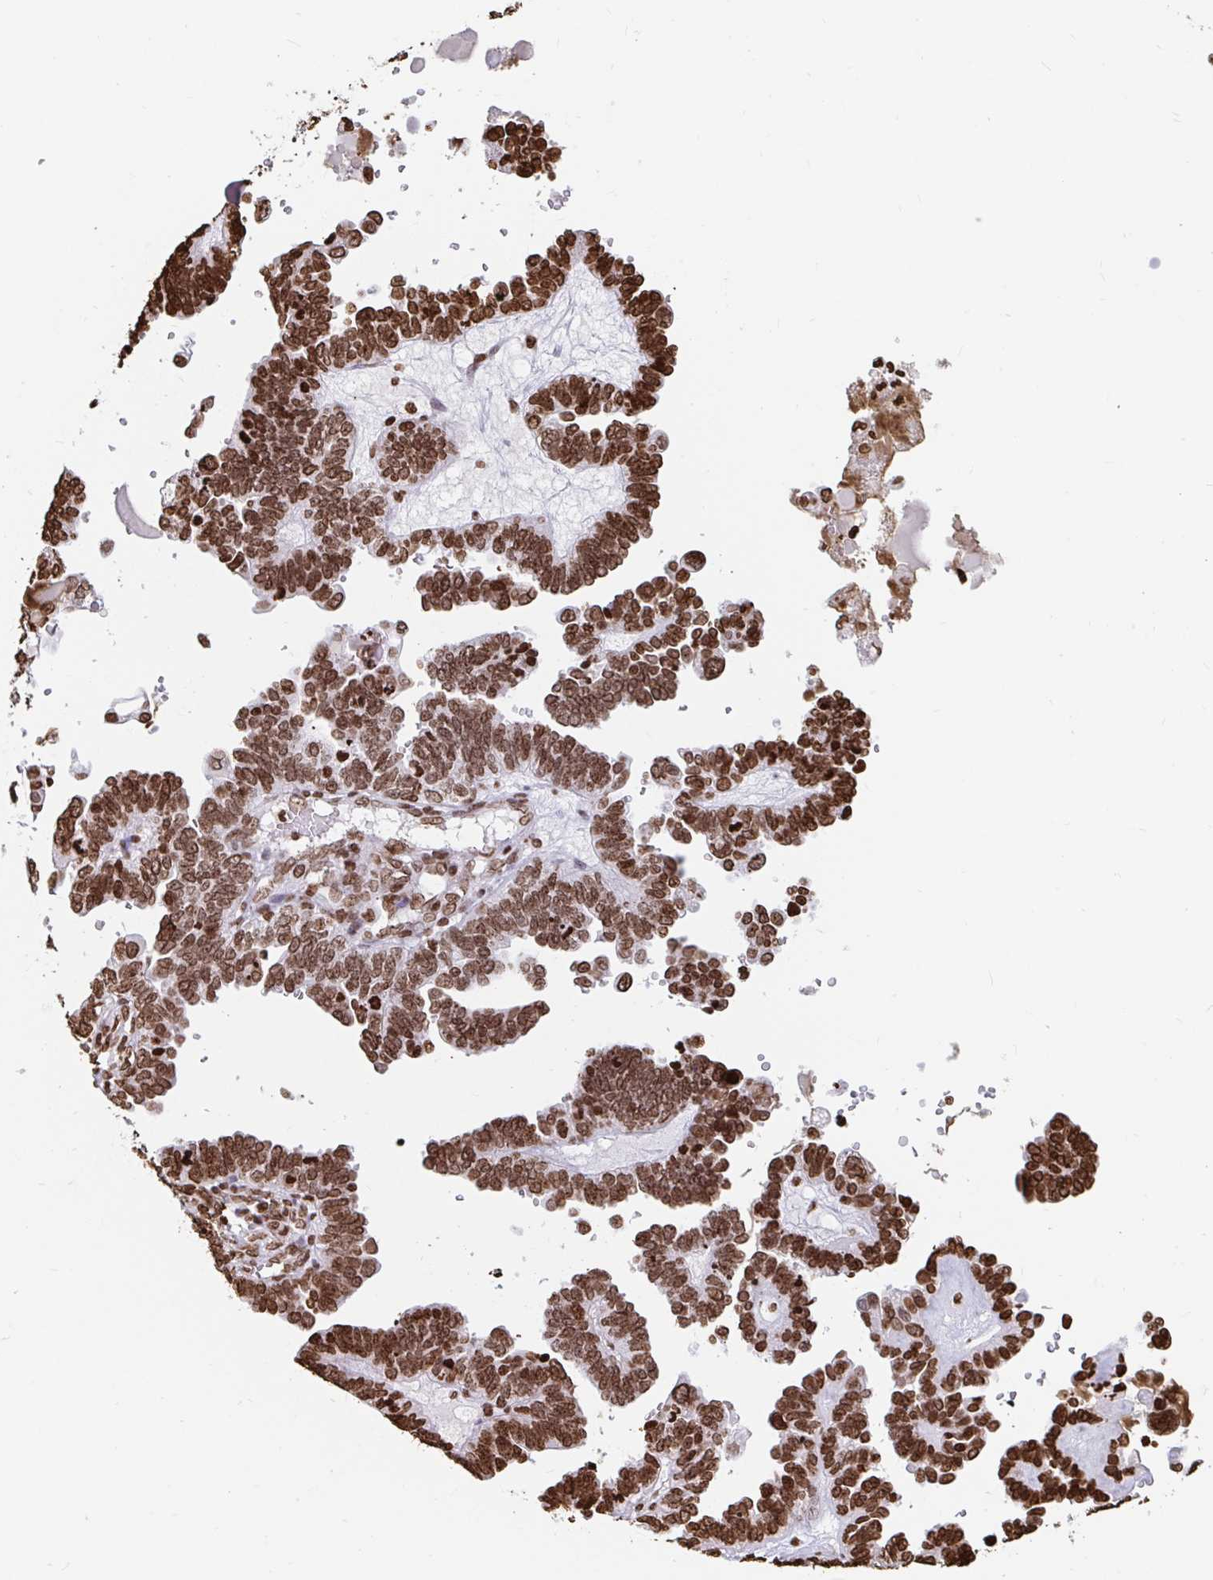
{"staining": {"intensity": "strong", "quantity": ">75%", "location": "nuclear"}, "tissue": "ovarian cancer", "cell_type": "Tumor cells", "image_type": "cancer", "snomed": [{"axis": "morphology", "description": "Cystadenocarcinoma, serous, NOS"}, {"axis": "topography", "description": "Ovary"}], "caption": "This image displays ovarian serous cystadenocarcinoma stained with IHC to label a protein in brown. The nuclear of tumor cells show strong positivity for the protein. Nuclei are counter-stained blue.", "gene": "H2BC5", "patient": {"sex": "female", "age": 51}}